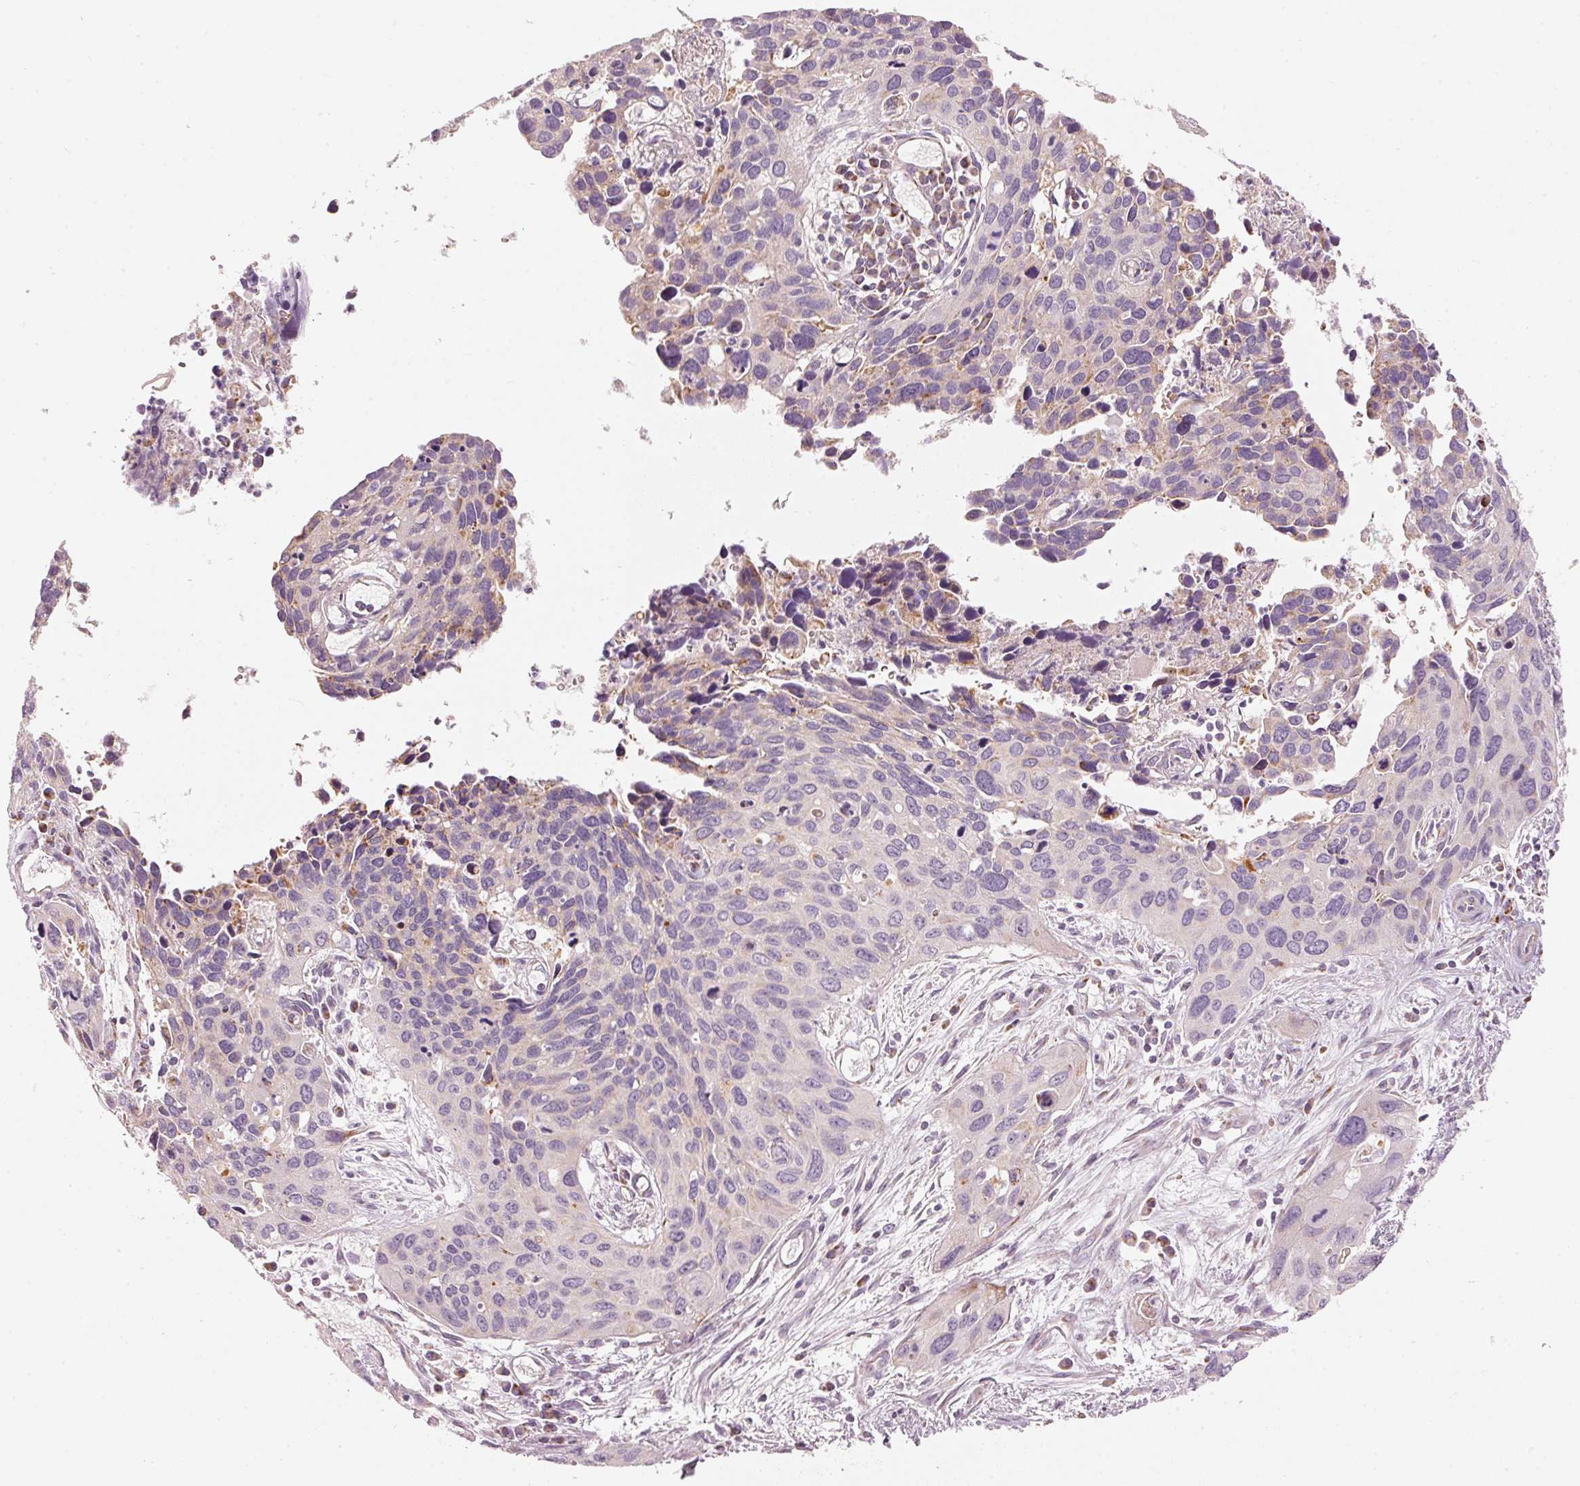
{"staining": {"intensity": "negative", "quantity": "none", "location": "none"}, "tissue": "cervical cancer", "cell_type": "Tumor cells", "image_type": "cancer", "snomed": [{"axis": "morphology", "description": "Squamous cell carcinoma, NOS"}, {"axis": "topography", "description": "Cervix"}], "caption": "IHC of human cervical cancer (squamous cell carcinoma) exhibits no positivity in tumor cells. Nuclei are stained in blue.", "gene": "C17orf98", "patient": {"sex": "female", "age": 55}}